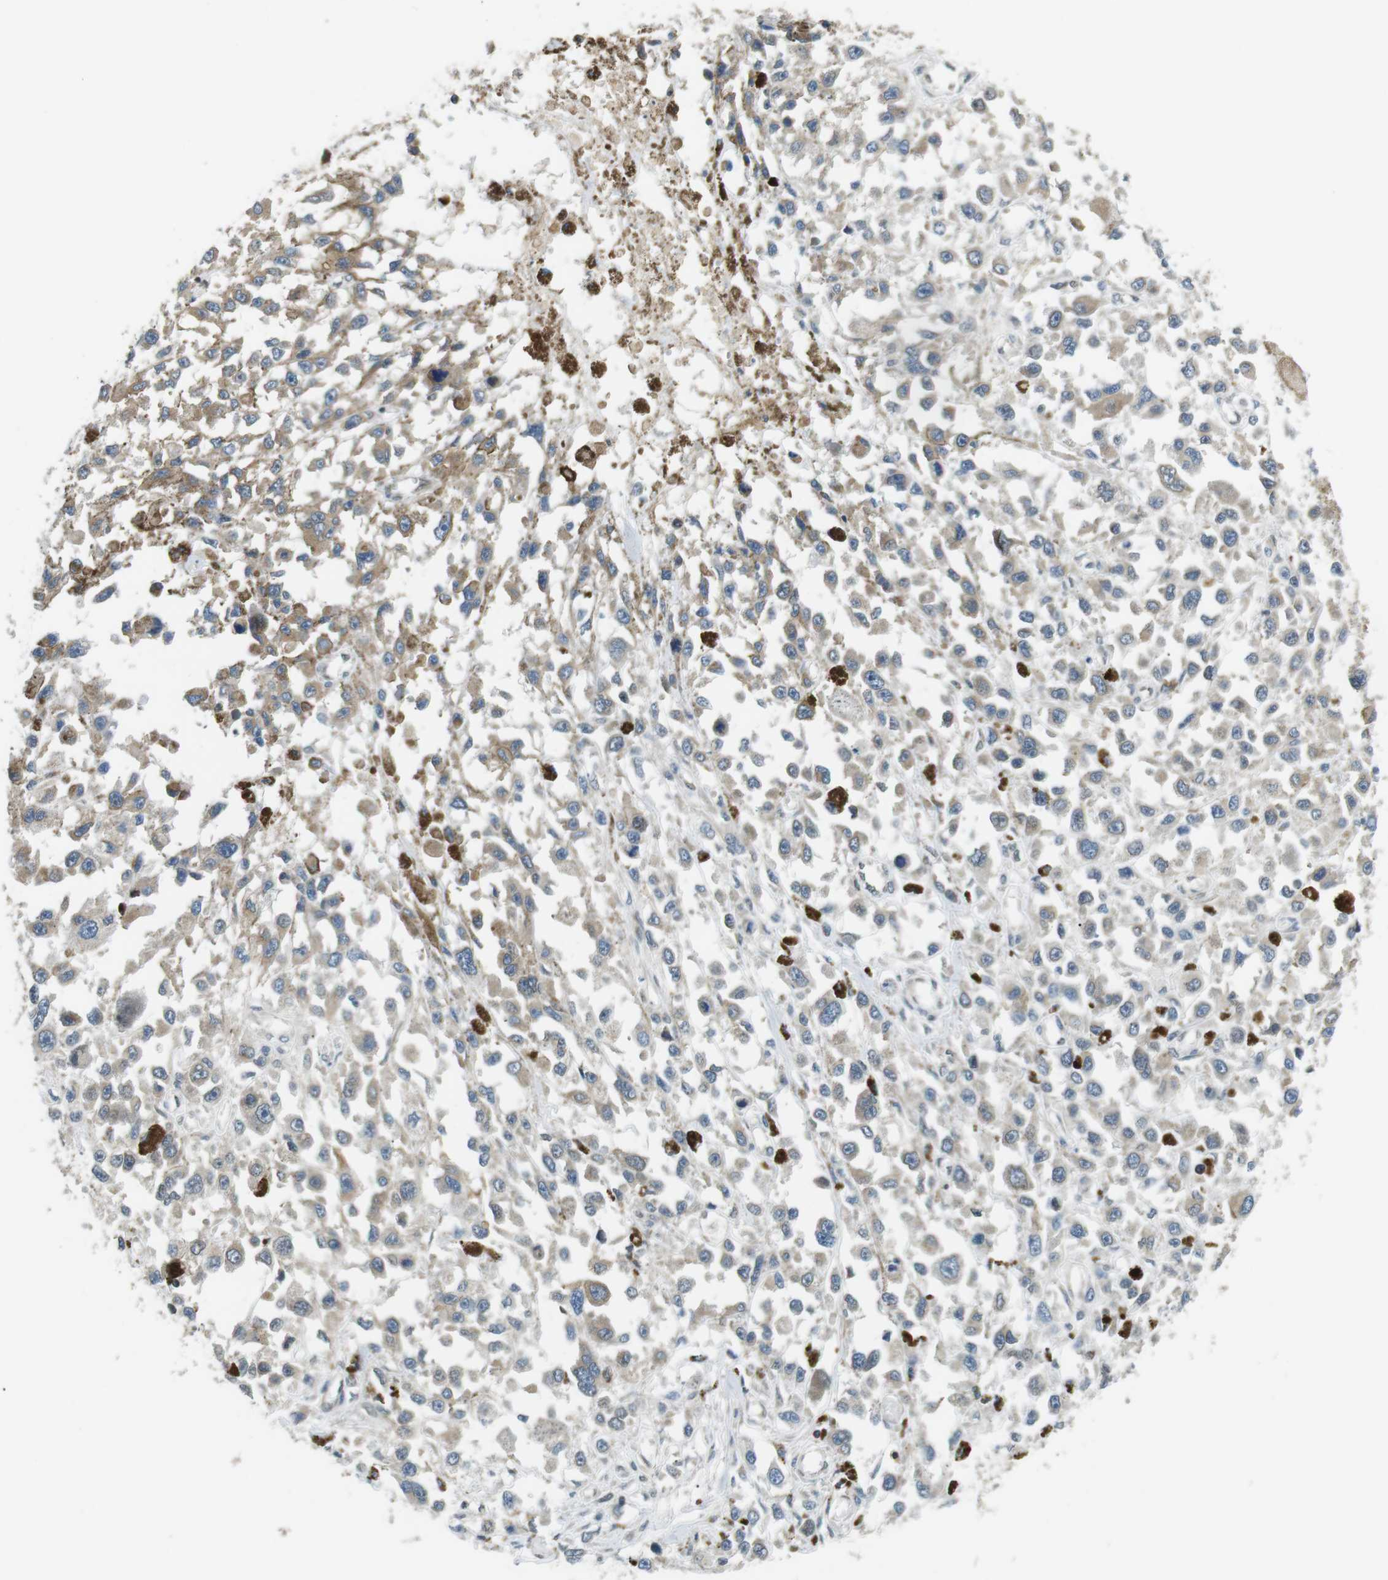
{"staining": {"intensity": "negative", "quantity": "none", "location": "none"}, "tissue": "melanoma", "cell_type": "Tumor cells", "image_type": "cancer", "snomed": [{"axis": "morphology", "description": "Malignant melanoma, Metastatic site"}, {"axis": "topography", "description": "Lymph node"}], "caption": "A photomicrograph of human melanoma is negative for staining in tumor cells.", "gene": "TMX4", "patient": {"sex": "male", "age": 59}}